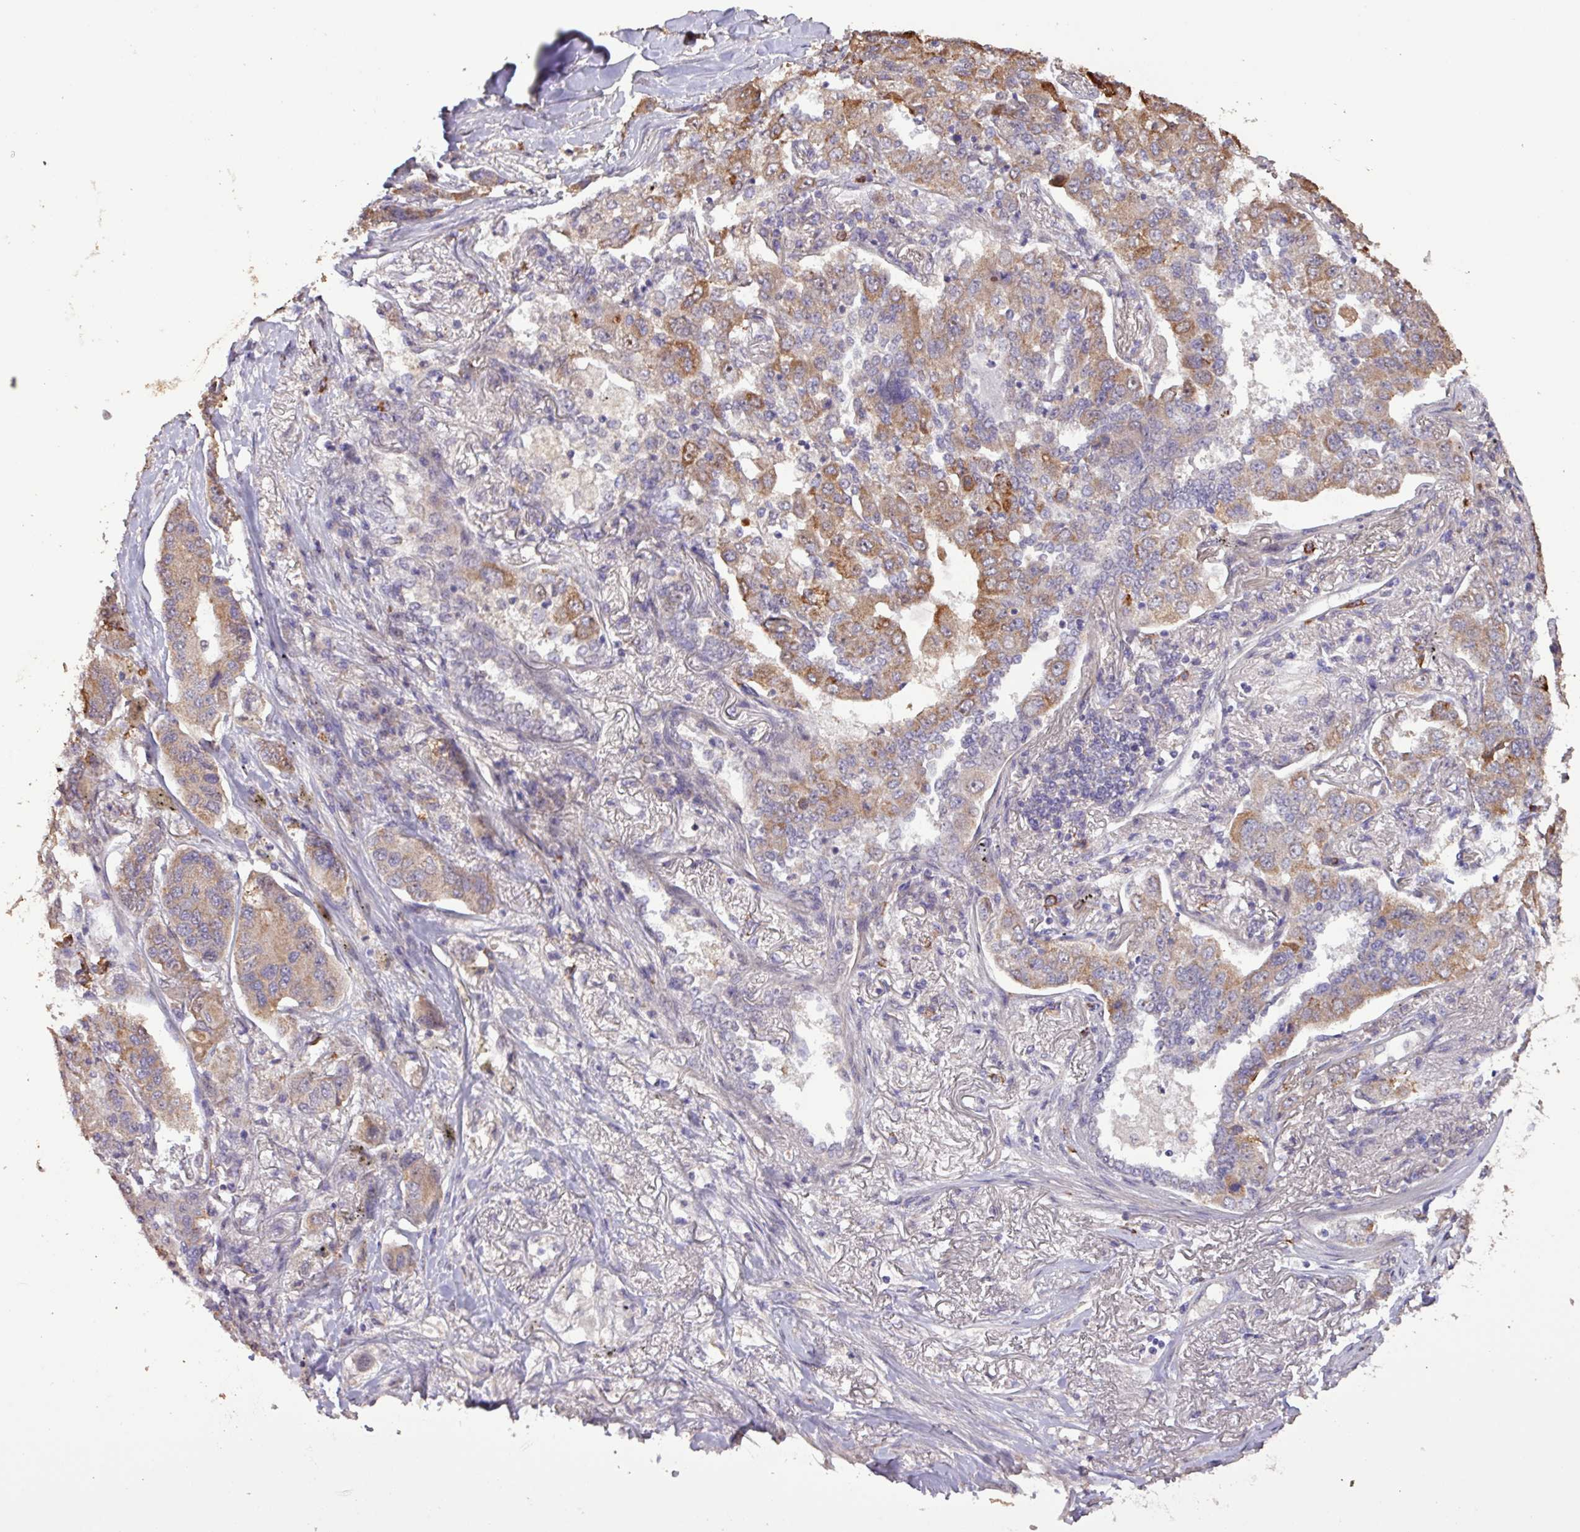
{"staining": {"intensity": "moderate", "quantity": "25%-75%", "location": "cytoplasmic/membranous"}, "tissue": "lung cancer", "cell_type": "Tumor cells", "image_type": "cancer", "snomed": [{"axis": "morphology", "description": "Adenocarcinoma, NOS"}, {"axis": "topography", "description": "Lung"}], "caption": "Lung cancer stained with IHC displays moderate cytoplasmic/membranous positivity in about 25%-75% of tumor cells.", "gene": "L3MBTL3", "patient": {"sex": "male", "age": 49}}